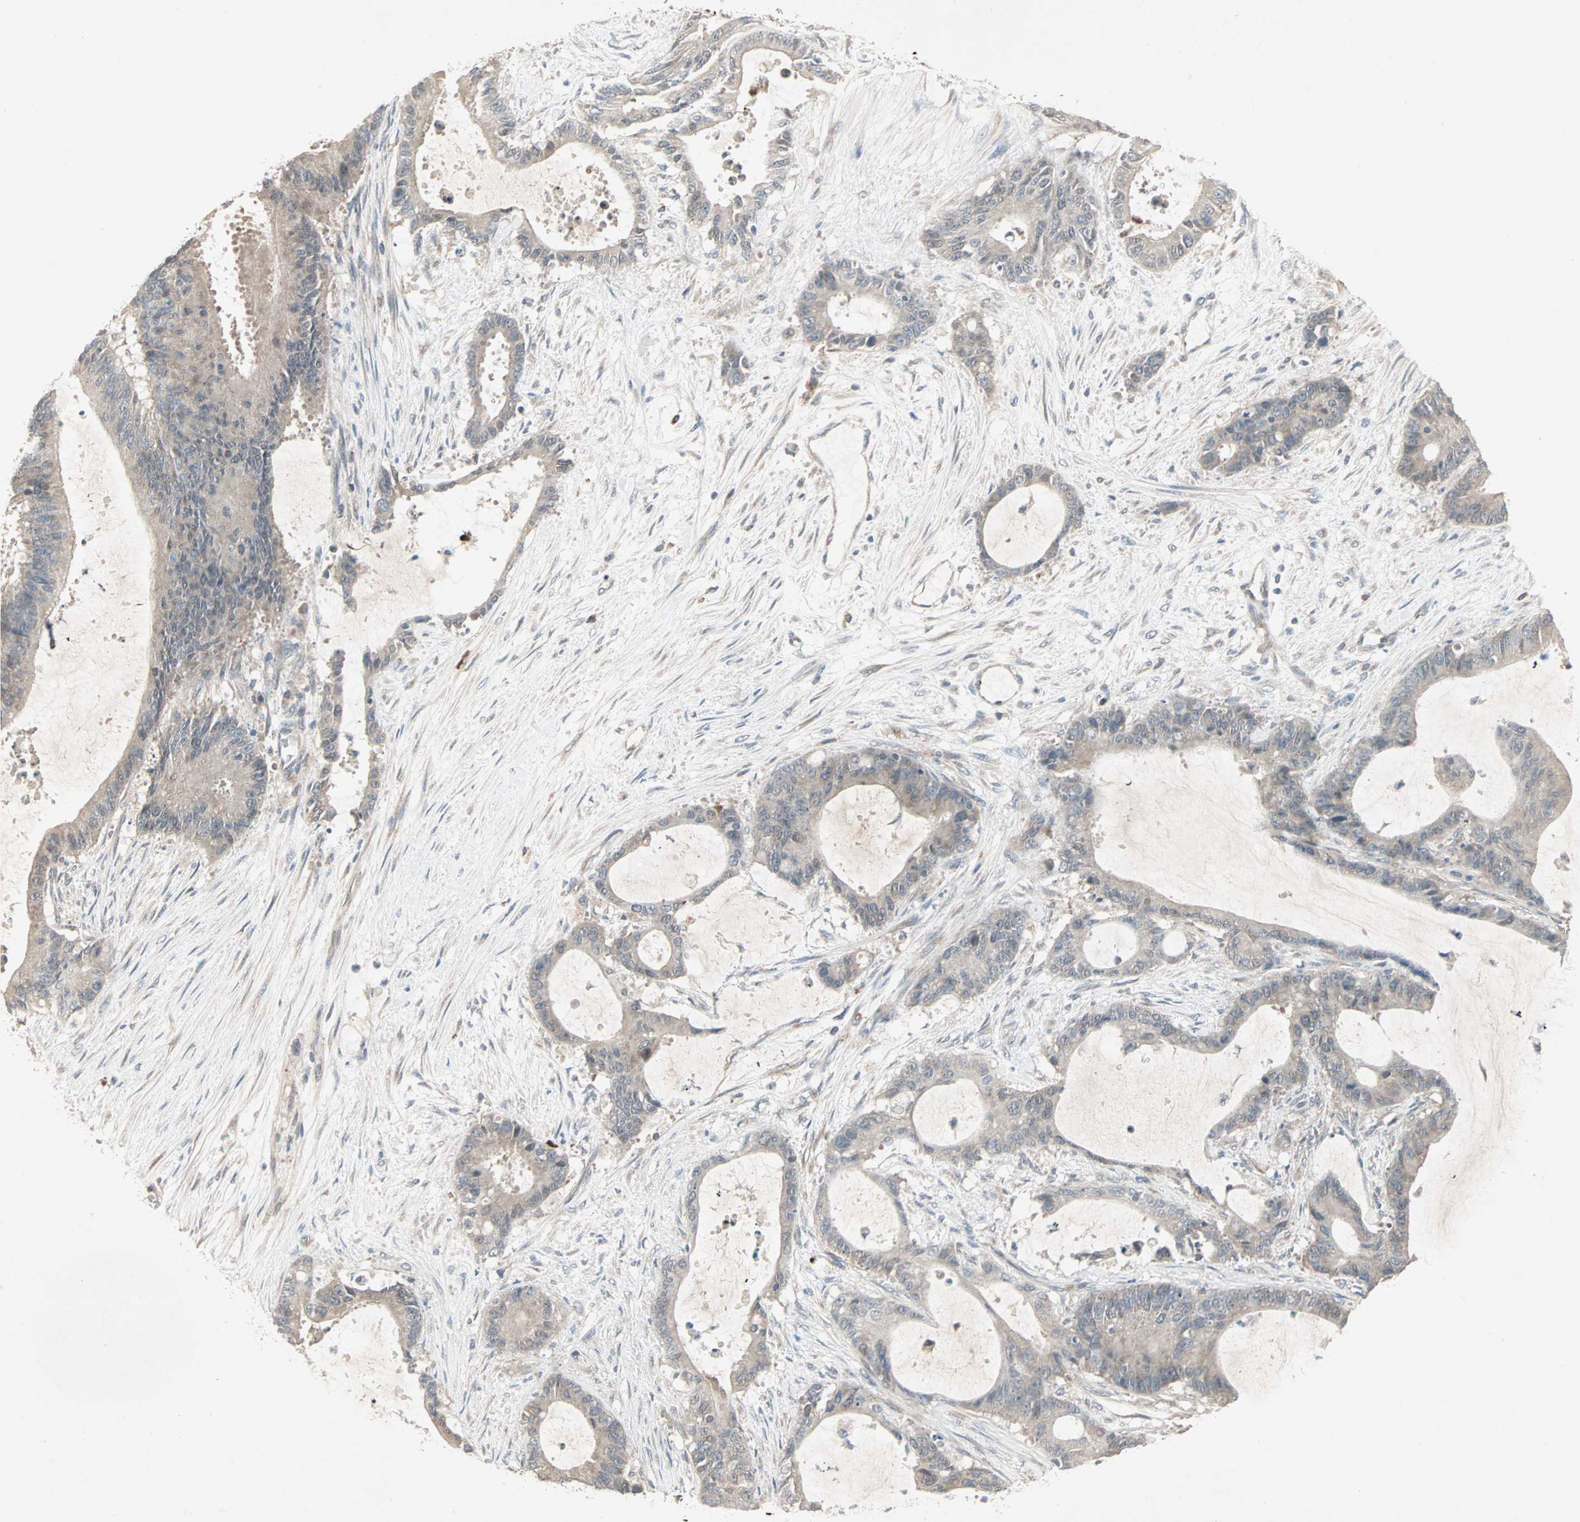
{"staining": {"intensity": "negative", "quantity": "none", "location": "none"}, "tissue": "liver cancer", "cell_type": "Tumor cells", "image_type": "cancer", "snomed": [{"axis": "morphology", "description": "Cholangiocarcinoma"}, {"axis": "topography", "description": "Liver"}], "caption": "This is an IHC image of human cholangiocarcinoma (liver). There is no positivity in tumor cells.", "gene": "JMJD7-PLA2G4B", "patient": {"sex": "female", "age": 73}}